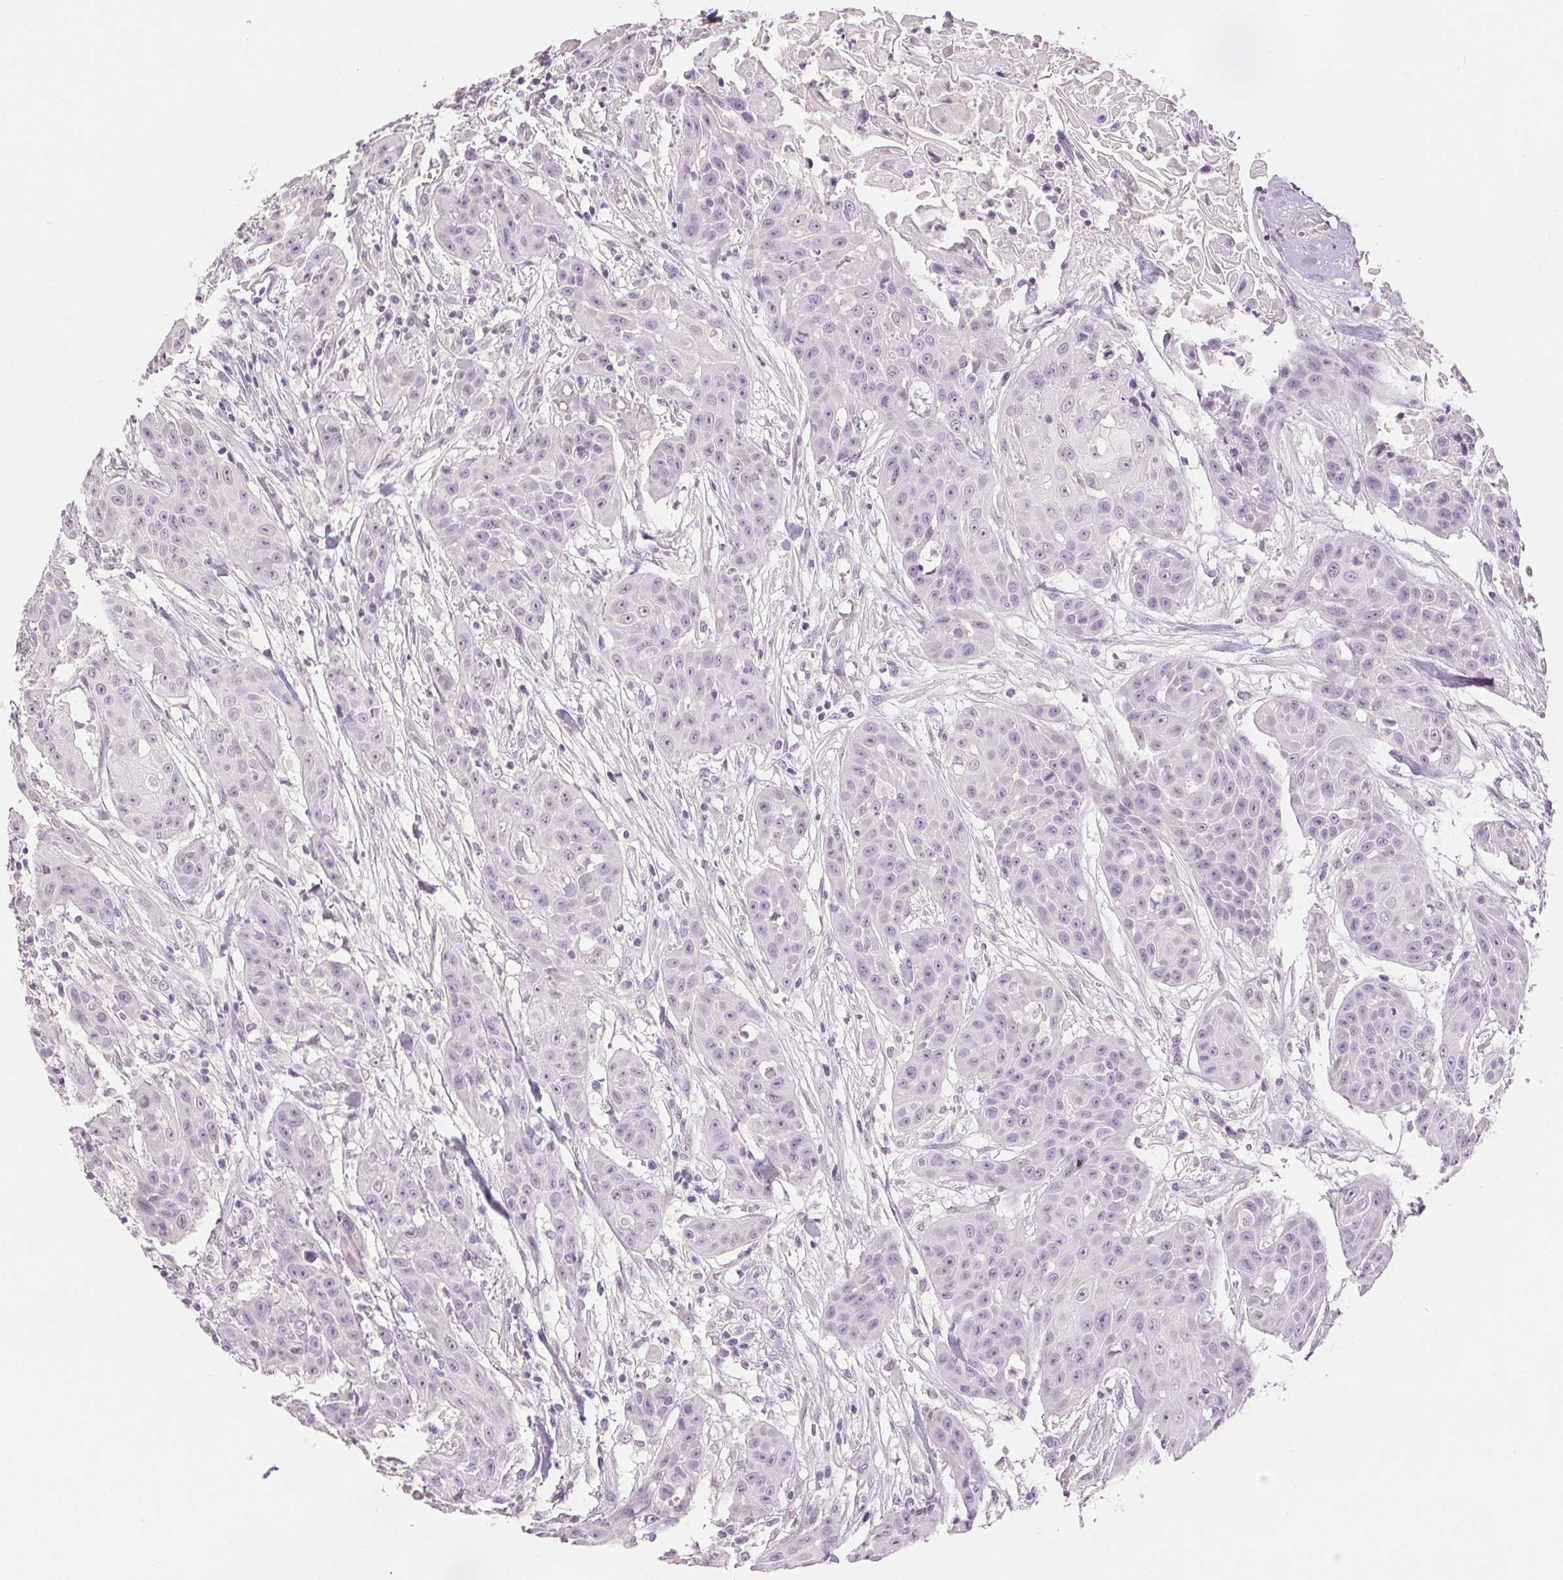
{"staining": {"intensity": "negative", "quantity": "none", "location": "none"}, "tissue": "head and neck cancer", "cell_type": "Tumor cells", "image_type": "cancer", "snomed": [{"axis": "morphology", "description": "Squamous cell carcinoma, NOS"}, {"axis": "topography", "description": "Oral tissue"}, {"axis": "topography", "description": "Head-Neck"}], "caption": "DAB immunohistochemical staining of squamous cell carcinoma (head and neck) demonstrates no significant positivity in tumor cells. The staining is performed using DAB (3,3'-diaminobenzidine) brown chromogen with nuclei counter-stained in using hematoxylin.", "gene": "SLC27A5", "patient": {"sex": "female", "age": 55}}